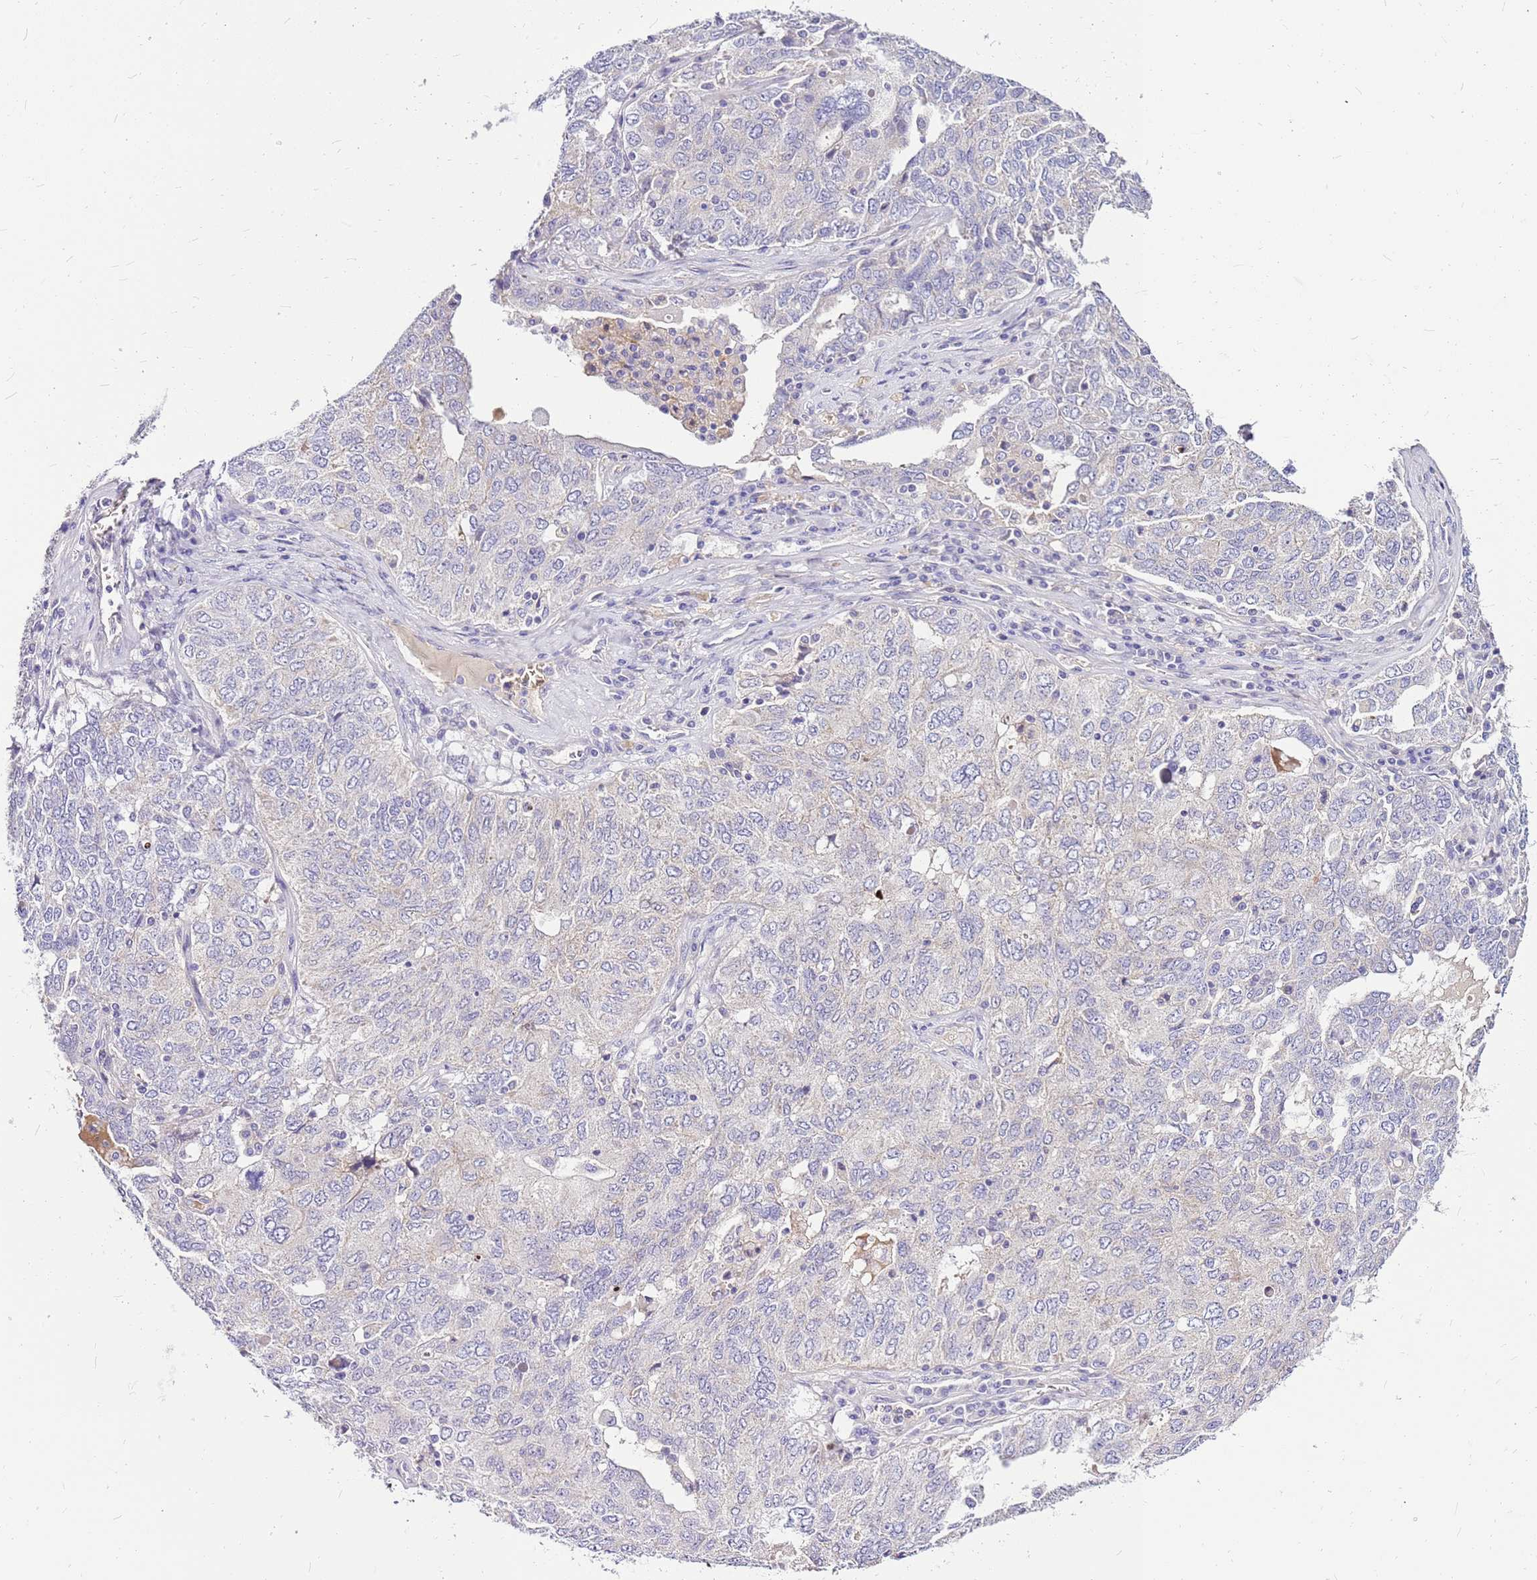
{"staining": {"intensity": "negative", "quantity": "none", "location": "none"}, "tissue": "ovarian cancer", "cell_type": "Tumor cells", "image_type": "cancer", "snomed": [{"axis": "morphology", "description": "Carcinoma, endometroid"}, {"axis": "topography", "description": "Ovary"}], "caption": "A photomicrograph of ovarian endometroid carcinoma stained for a protein reveals no brown staining in tumor cells.", "gene": "DCDC2B", "patient": {"sex": "female", "age": 62}}